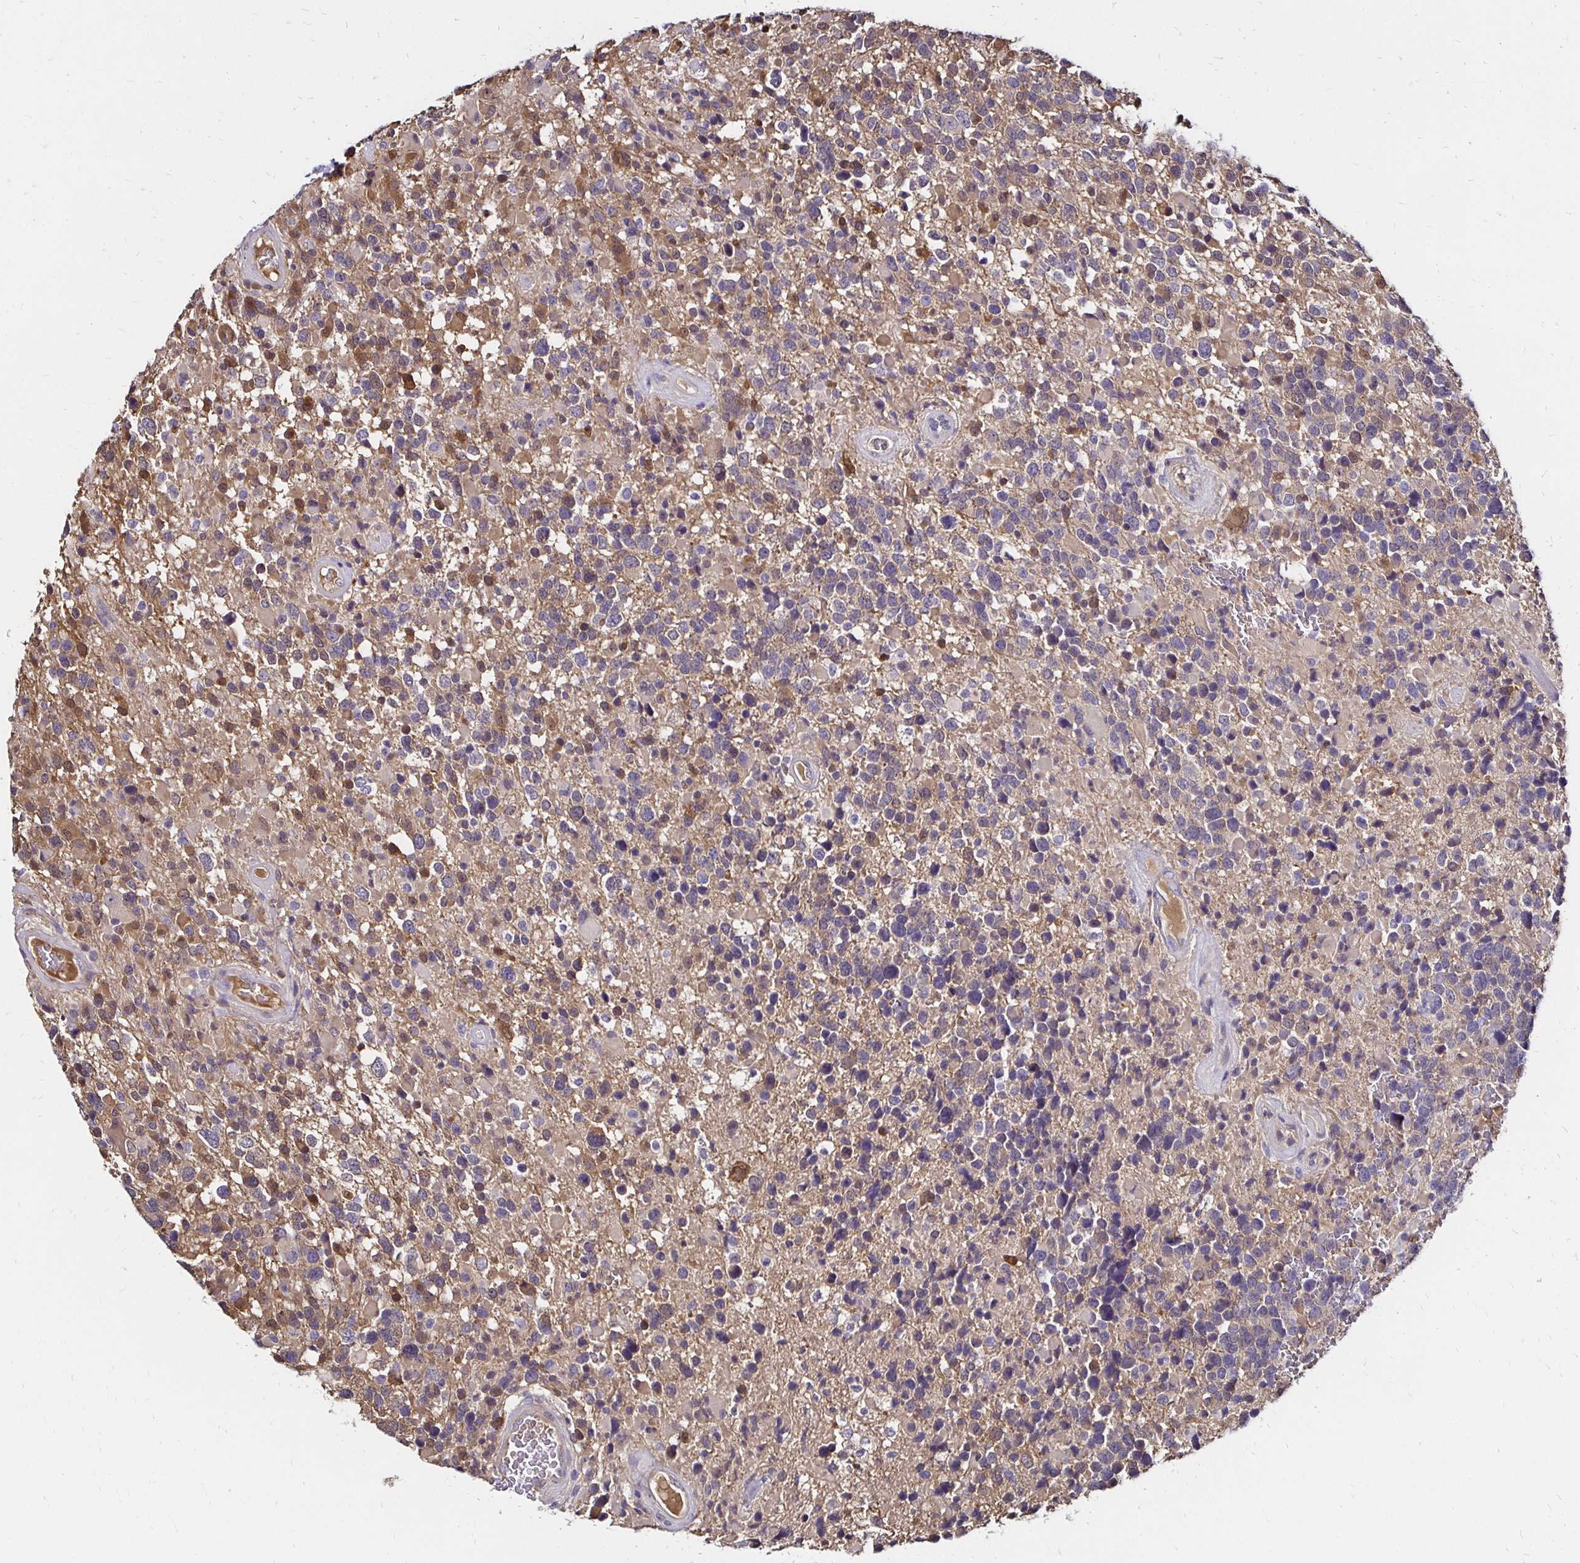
{"staining": {"intensity": "weak", "quantity": "<25%", "location": "cytoplasmic/membranous"}, "tissue": "glioma", "cell_type": "Tumor cells", "image_type": "cancer", "snomed": [{"axis": "morphology", "description": "Glioma, malignant, High grade"}, {"axis": "topography", "description": "Brain"}], "caption": "Immunohistochemistry (IHC) of human glioma demonstrates no staining in tumor cells. (DAB IHC with hematoxylin counter stain).", "gene": "TXN", "patient": {"sex": "female", "age": 40}}